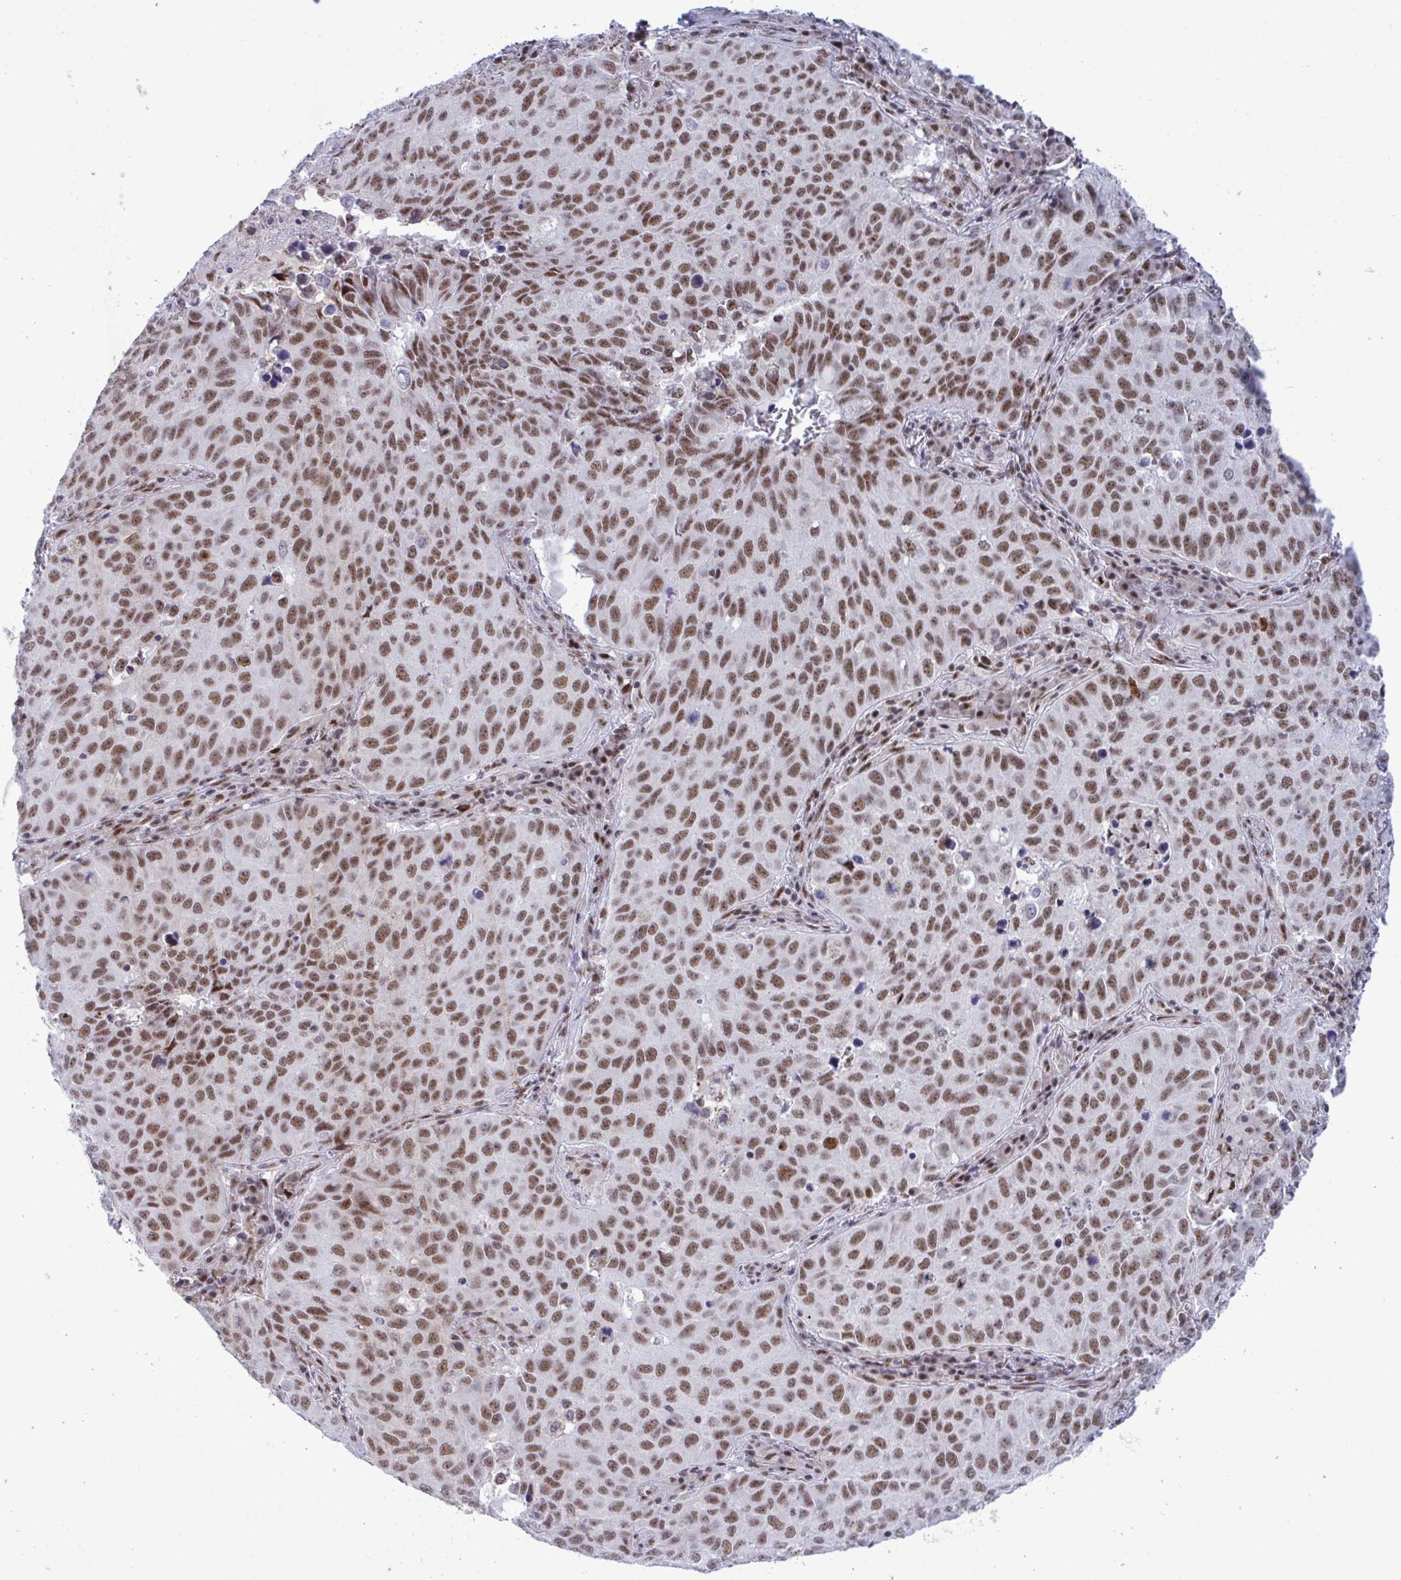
{"staining": {"intensity": "moderate", "quantity": ">75%", "location": "nuclear"}, "tissue": "lung cancer", "cell_type": "Tumor cells", "image_type": "cancer", "snomed": [{"axis": "morphology", "description": "Adenocarcinoma, NOS"}, {"axis": "topography", "description": "Lung"}], "caption": "Lung cancer was stained to show a protein in brown. There is medium levels of moderate nuclear positivity in about >75% of tumor cells.", "gene": "WBP11", "patient": {"sex": "female", "age": 50}}